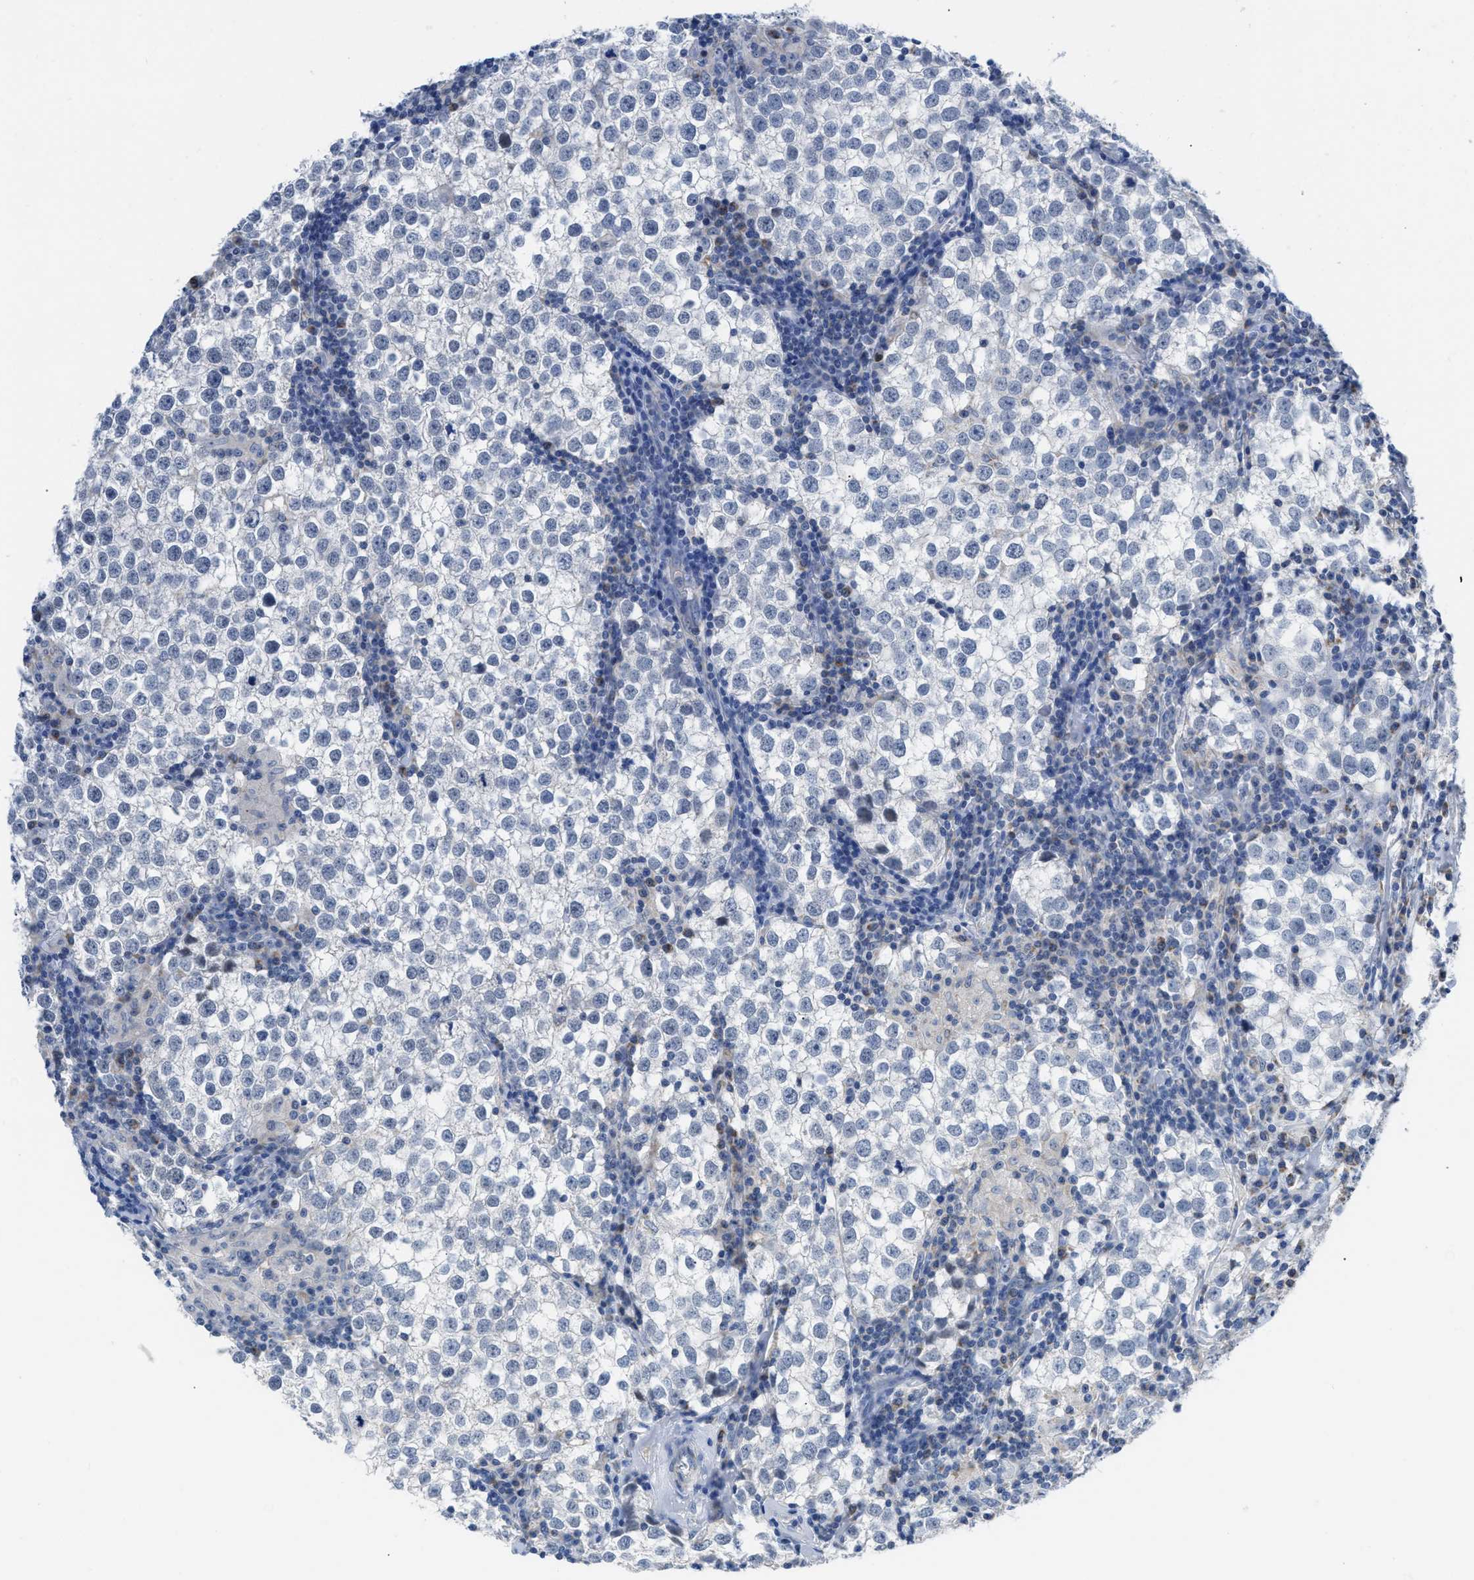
{"staining": {"intensity": "negative", "quantity": "none", "location": "none"}, "tissue": "testis cancer", "cell_type": "Tumor cells", "image_type": "cancer", "snomed": [{"axis": "morphology", "description": "Seminoma, NOS"}, {"axis": "morphology", "description": "Carcinoma, Embryonal, NOS"}, {"axis": "topography", "description": "Testis"}], "caption": "Tumor cells show no significant protein staining in testis seminoma. The staining was performed using DAB to visualize the protein expression in brown, while the nuclei were stained in blue with hematoxylin (Magnification: 20x).", "gene": "ETFA", "patient": {"sex": "male", "age": 36}}